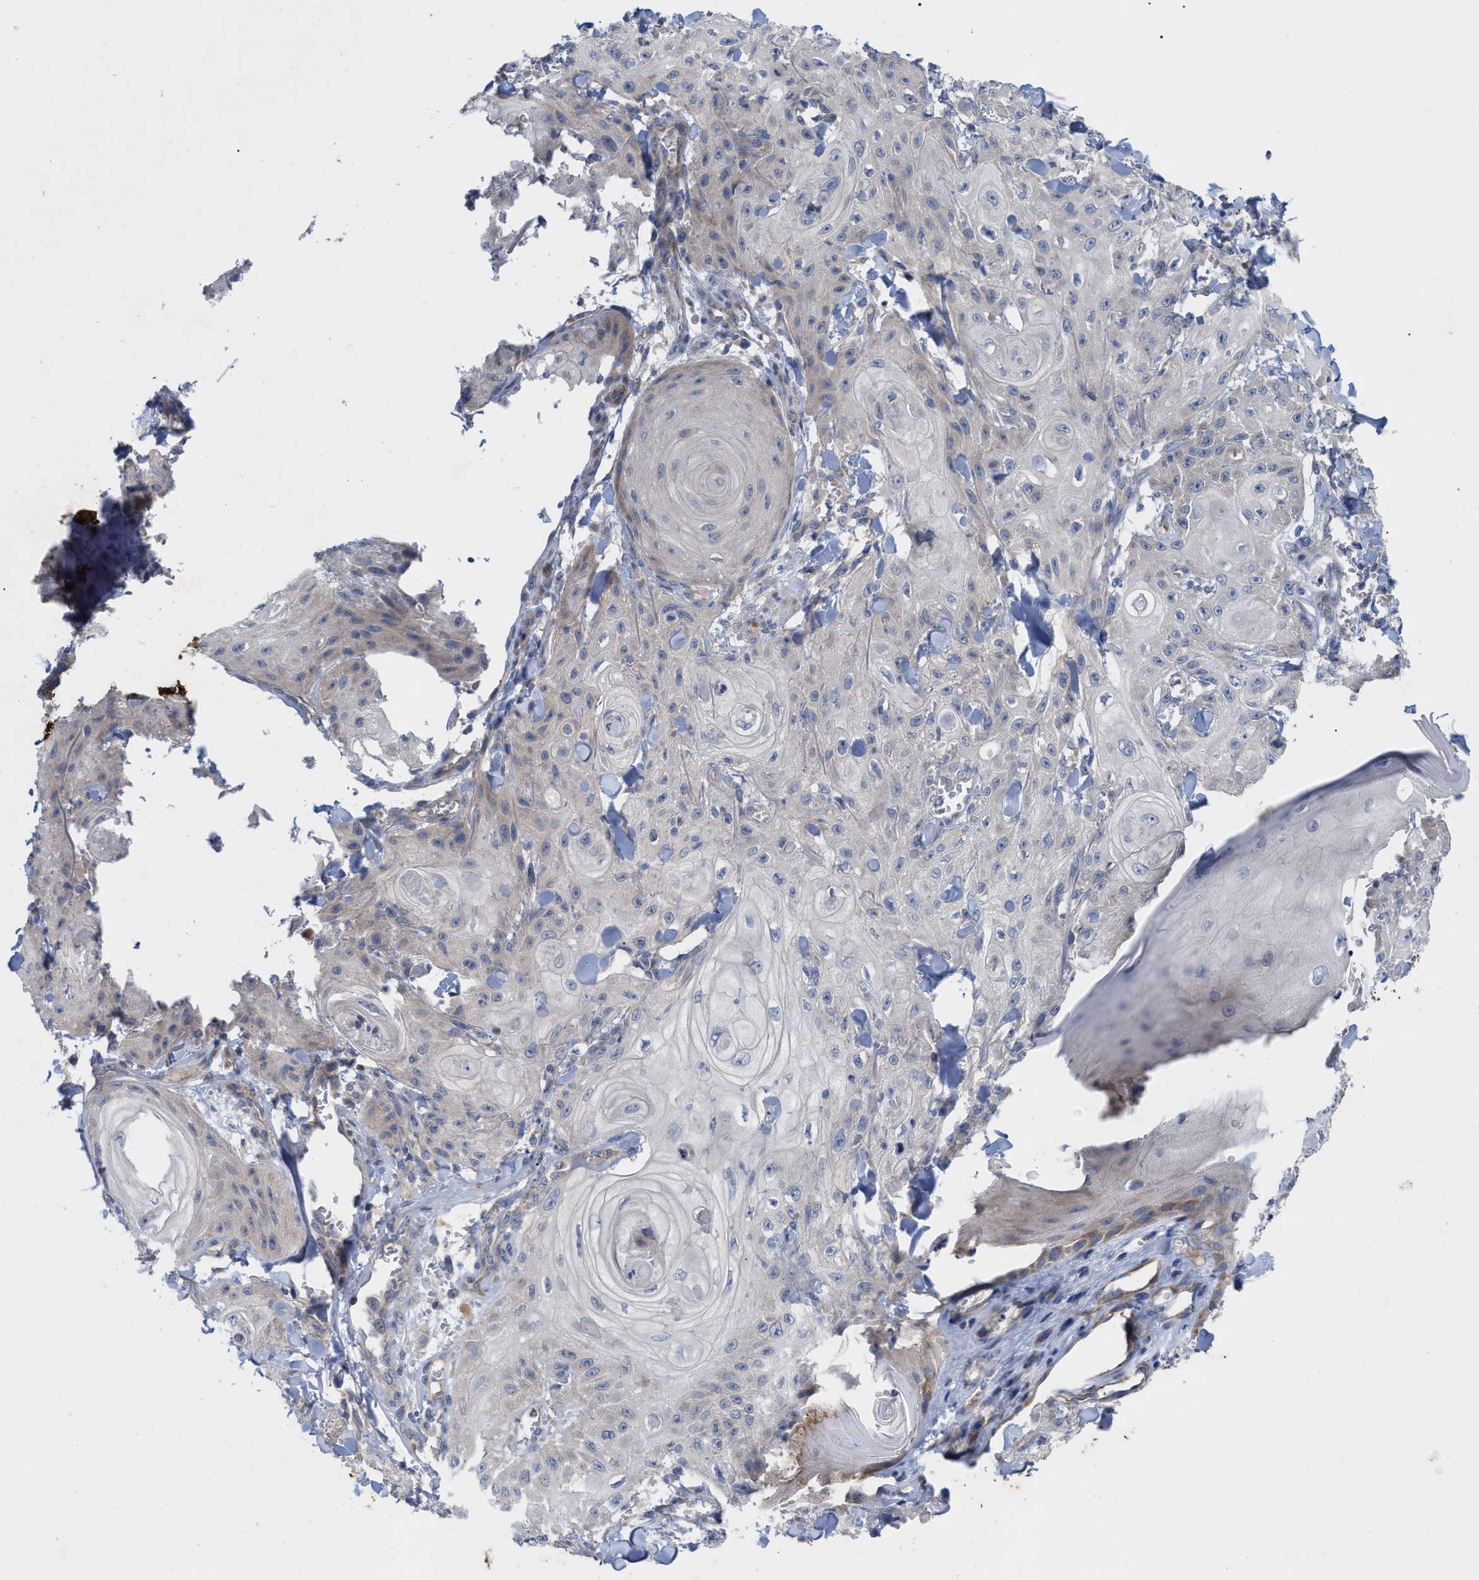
{"staining": {"intensity": "negative", "quantity": "none", "location": "none"}, "tissue": "skin cancer", "cell_type": "Tumor cells", "image_type": "cancer", "snomed": [{"axis": "morphology", "description": "Squamous cell carcinoma, NOS"}, {"axis": "topography", "description": "Skin"}], "caption": "This is an IHC micrograph of human skin cancer (squamous cell carcinoma). There is no expression in tumor cells.", "gene": "VIP", "patient": {"sex": "male", "age": 74}}